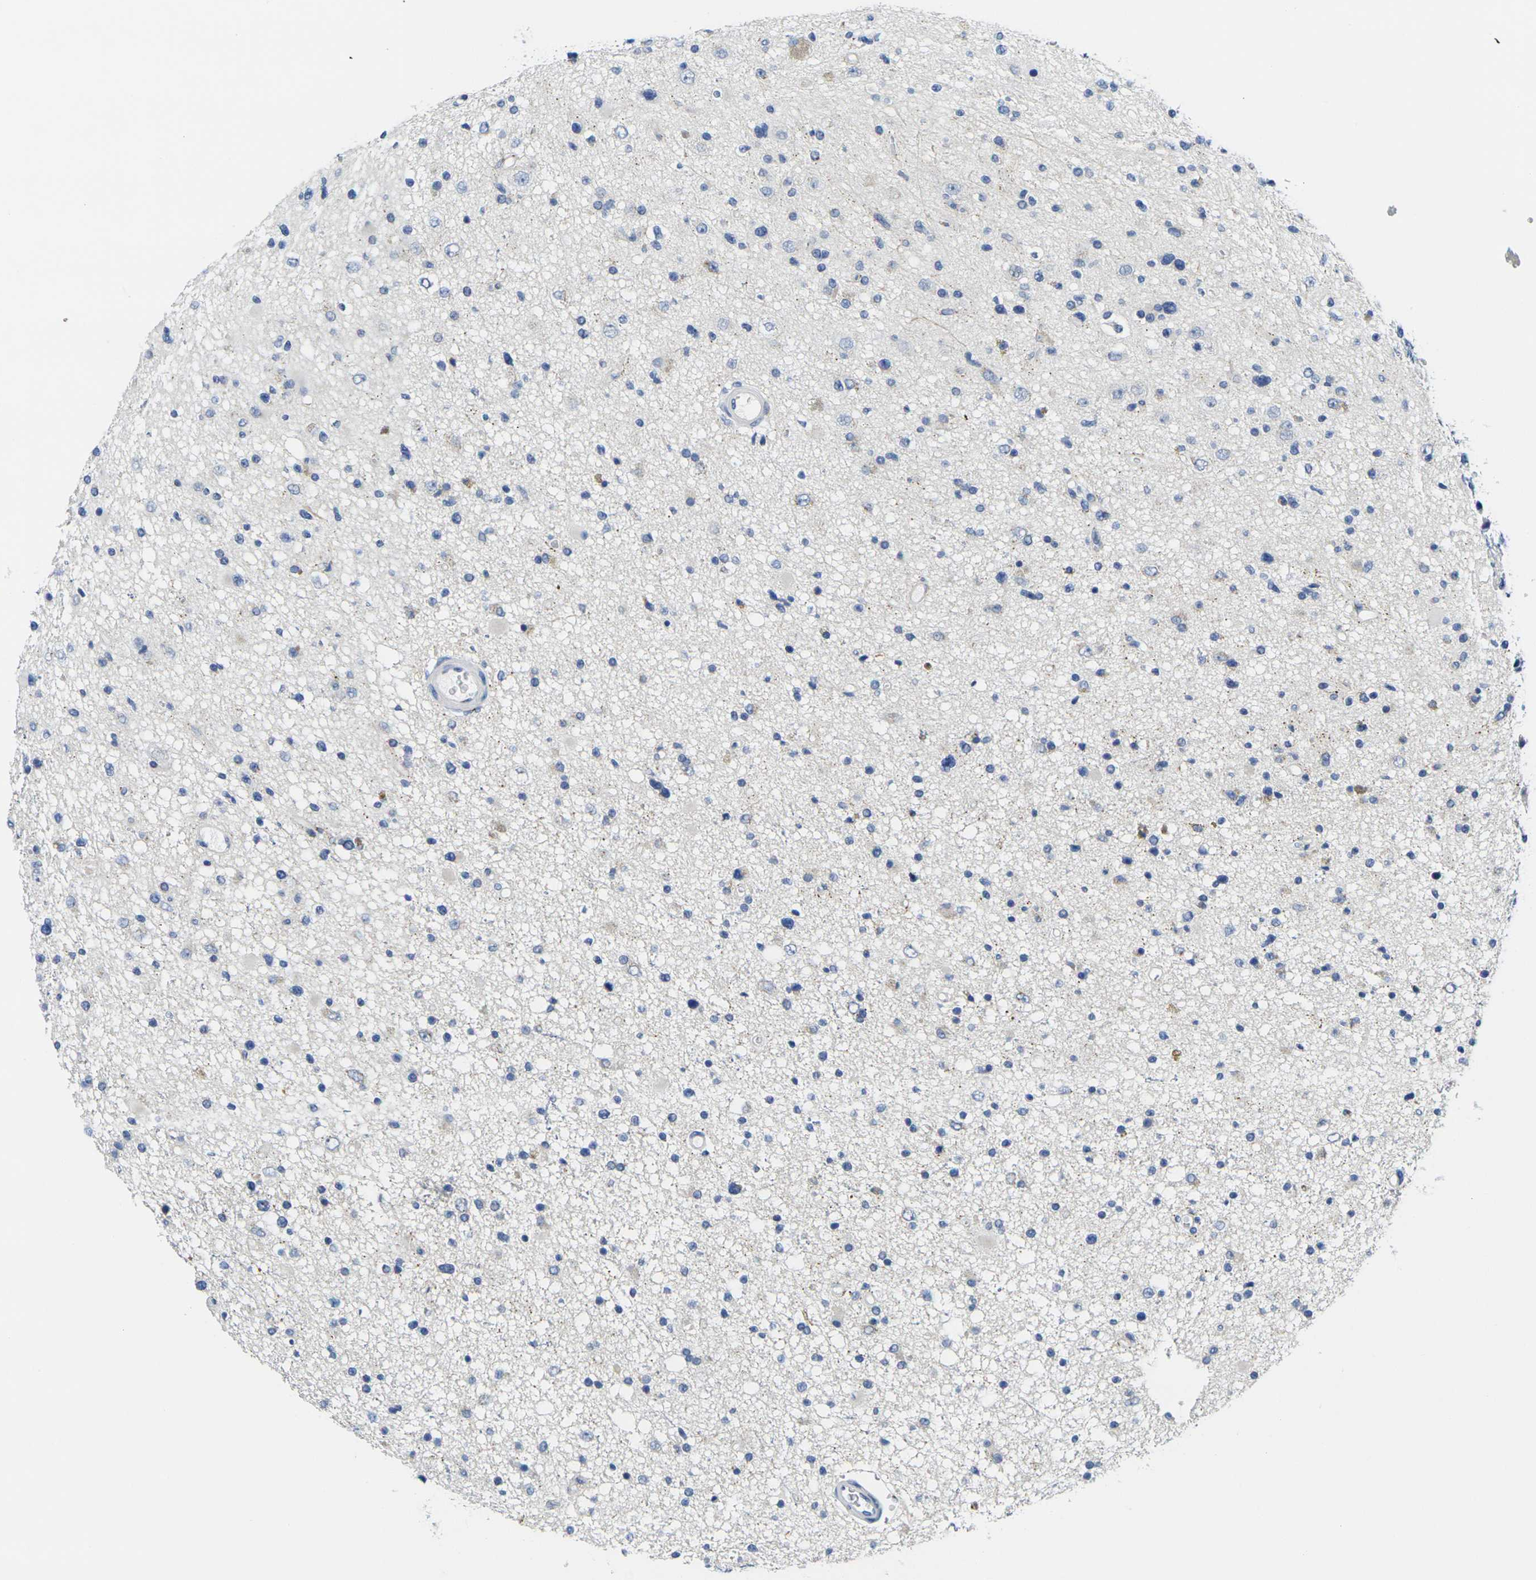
{"staining": {"intensity": "negative", "quantity": "none", "location": "none"}, "tissue": "glioma", "cell_type": "Tumor cells", "image_type": "cancer", "snomed": [{"axis": "morphology", "description": "Glioma, malignant, High grade"}, {"axis": "topography", "description": "Brain"}], "caption": "Immunohistochemical staining of human glioma demonstrates no significant staining in tumor cells. (Immunohistochemistry (ihc), brightfield microscopy, high magnification).", "gene": "CRK", "patient": {"sex": "male", "age": 33}}